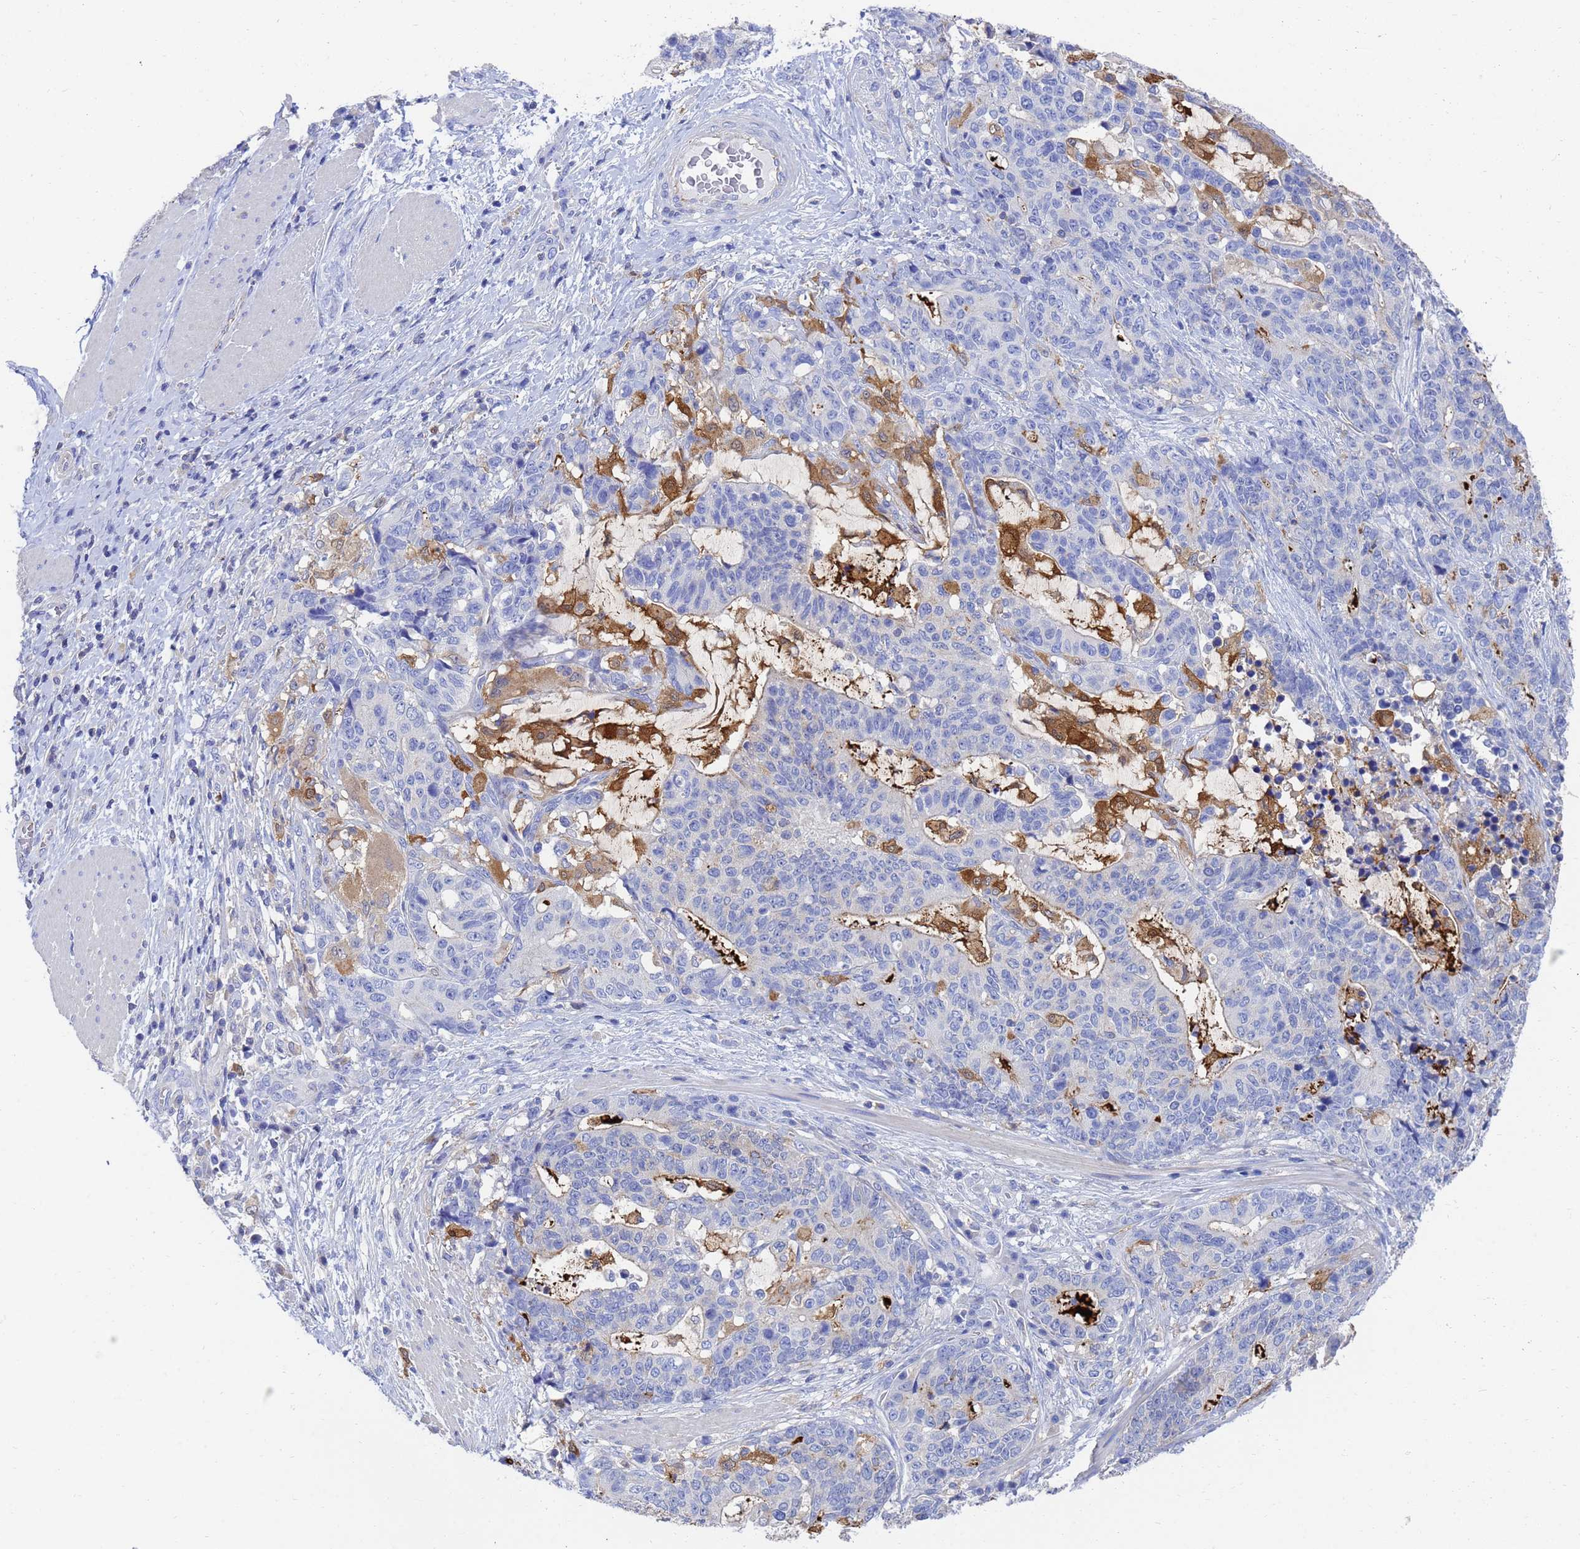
{"staining": {"intensity": "negative", "quantity": "none", "location": "none"}, "tissue": "stomach cancer", "cell_type": "Tumor cells", "image_type": "cancer", "snomed": [{"axis": "morphology", "description": "Normal tissue, NOS"}, {"axis": "morphology", "description": "Adenocarcinoma, NOS"}, {"axis": "topography", "description": "Stomach"}], "caption": "Protein analysis of stomach cancer (adenocarcinoma) demonstrates no significant positivity in tumor cells.", "gene": "GCHFR", "patient": {"sex": "female", "age": 64}}